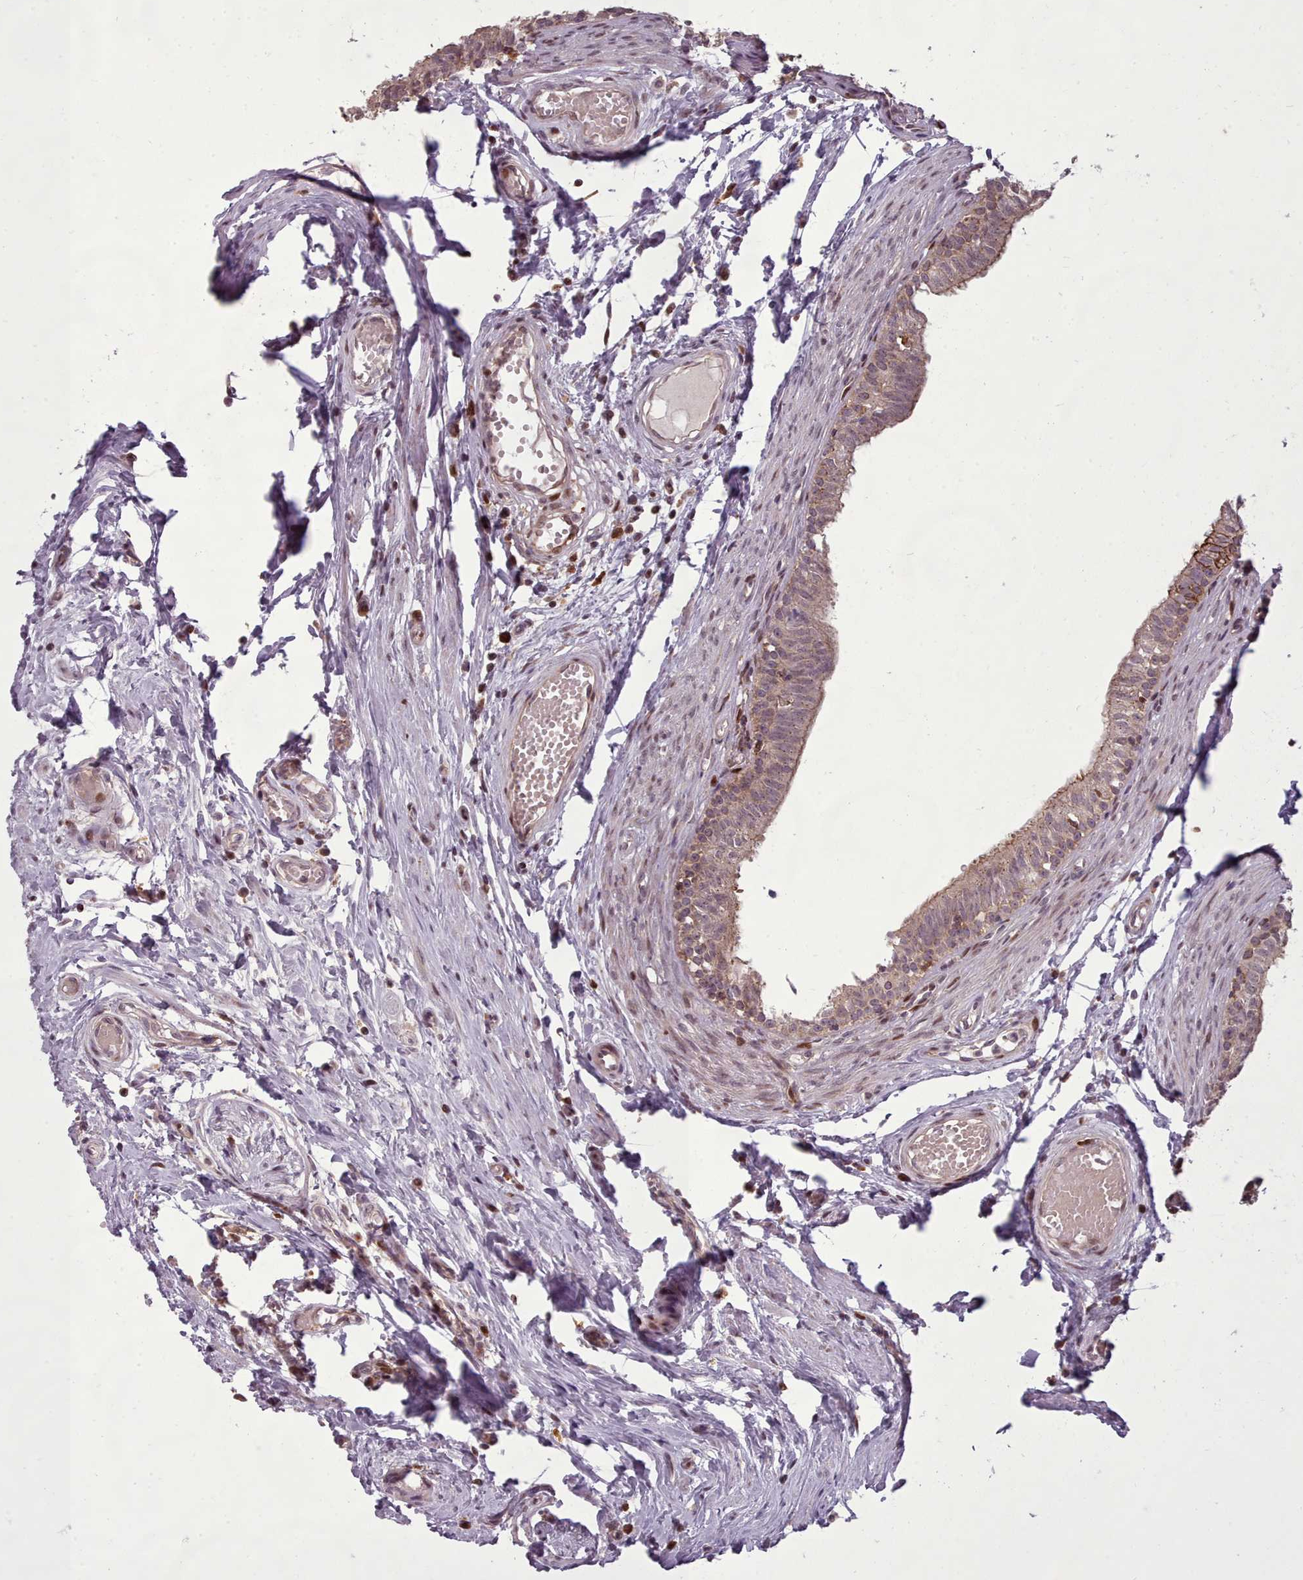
{"staining": {"intensity": "strong", "quantity": "25%-75%", "location": "cytoplasmic/membranous"}, "tissue": "epididymis", "cell_type": "Glandular cells", "image_type": "normal", "snomed": [{"axis": "morphology", "description": "Normal tissue, NOS"}, {"axis": "topography", "description": "Epididymis, spermatic cord, NOS"}], "caption": "Glandular cells reveal high levels of strong cytoplasmic/membranous positivity in approximately 25%-75% of cells in unremarkable epididymis.", "gene": "LGALS9B", "patient": {"sex": "male", "age": 22}}